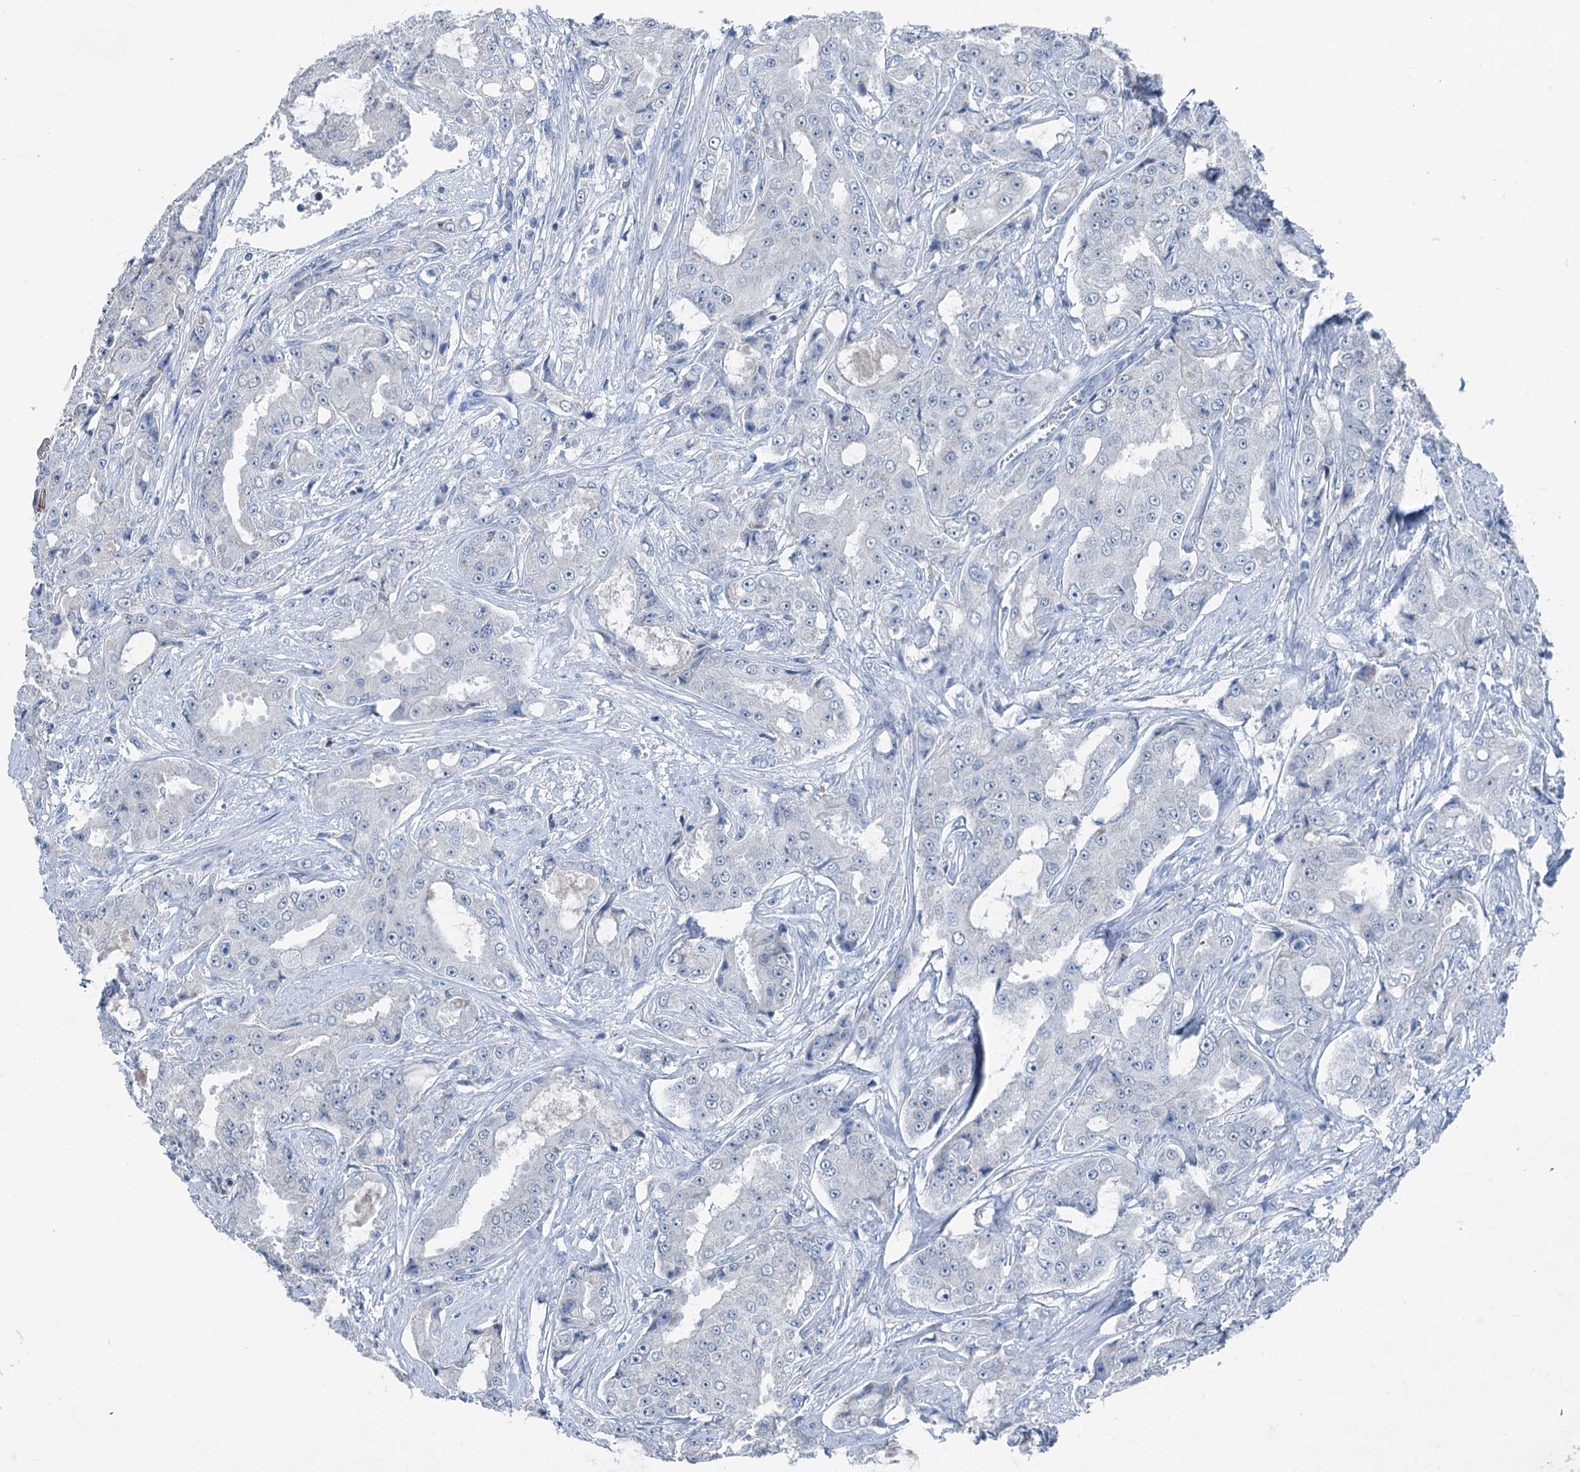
{"staining": {"intensity": "negative", "quantity": "none", "location": "none"}, "tissue": "prostate cancer", "cell_type": "Tumor cells", "image_type": "cancer", "snomed": [{"axis": "morphology", "description": "Adenocarcinoma, High grade"}, {"axis": "topography", "description": "Prostate"}], "caption": "DAB (3,3'-diaminobenzidine) immunohistochemical staining of adenocarcinoma (high-grade) (prostate) exhibits no significant expression in tumor cells.", "gene": "ELP4", "patient": {"sex": "male", "age": 73}}